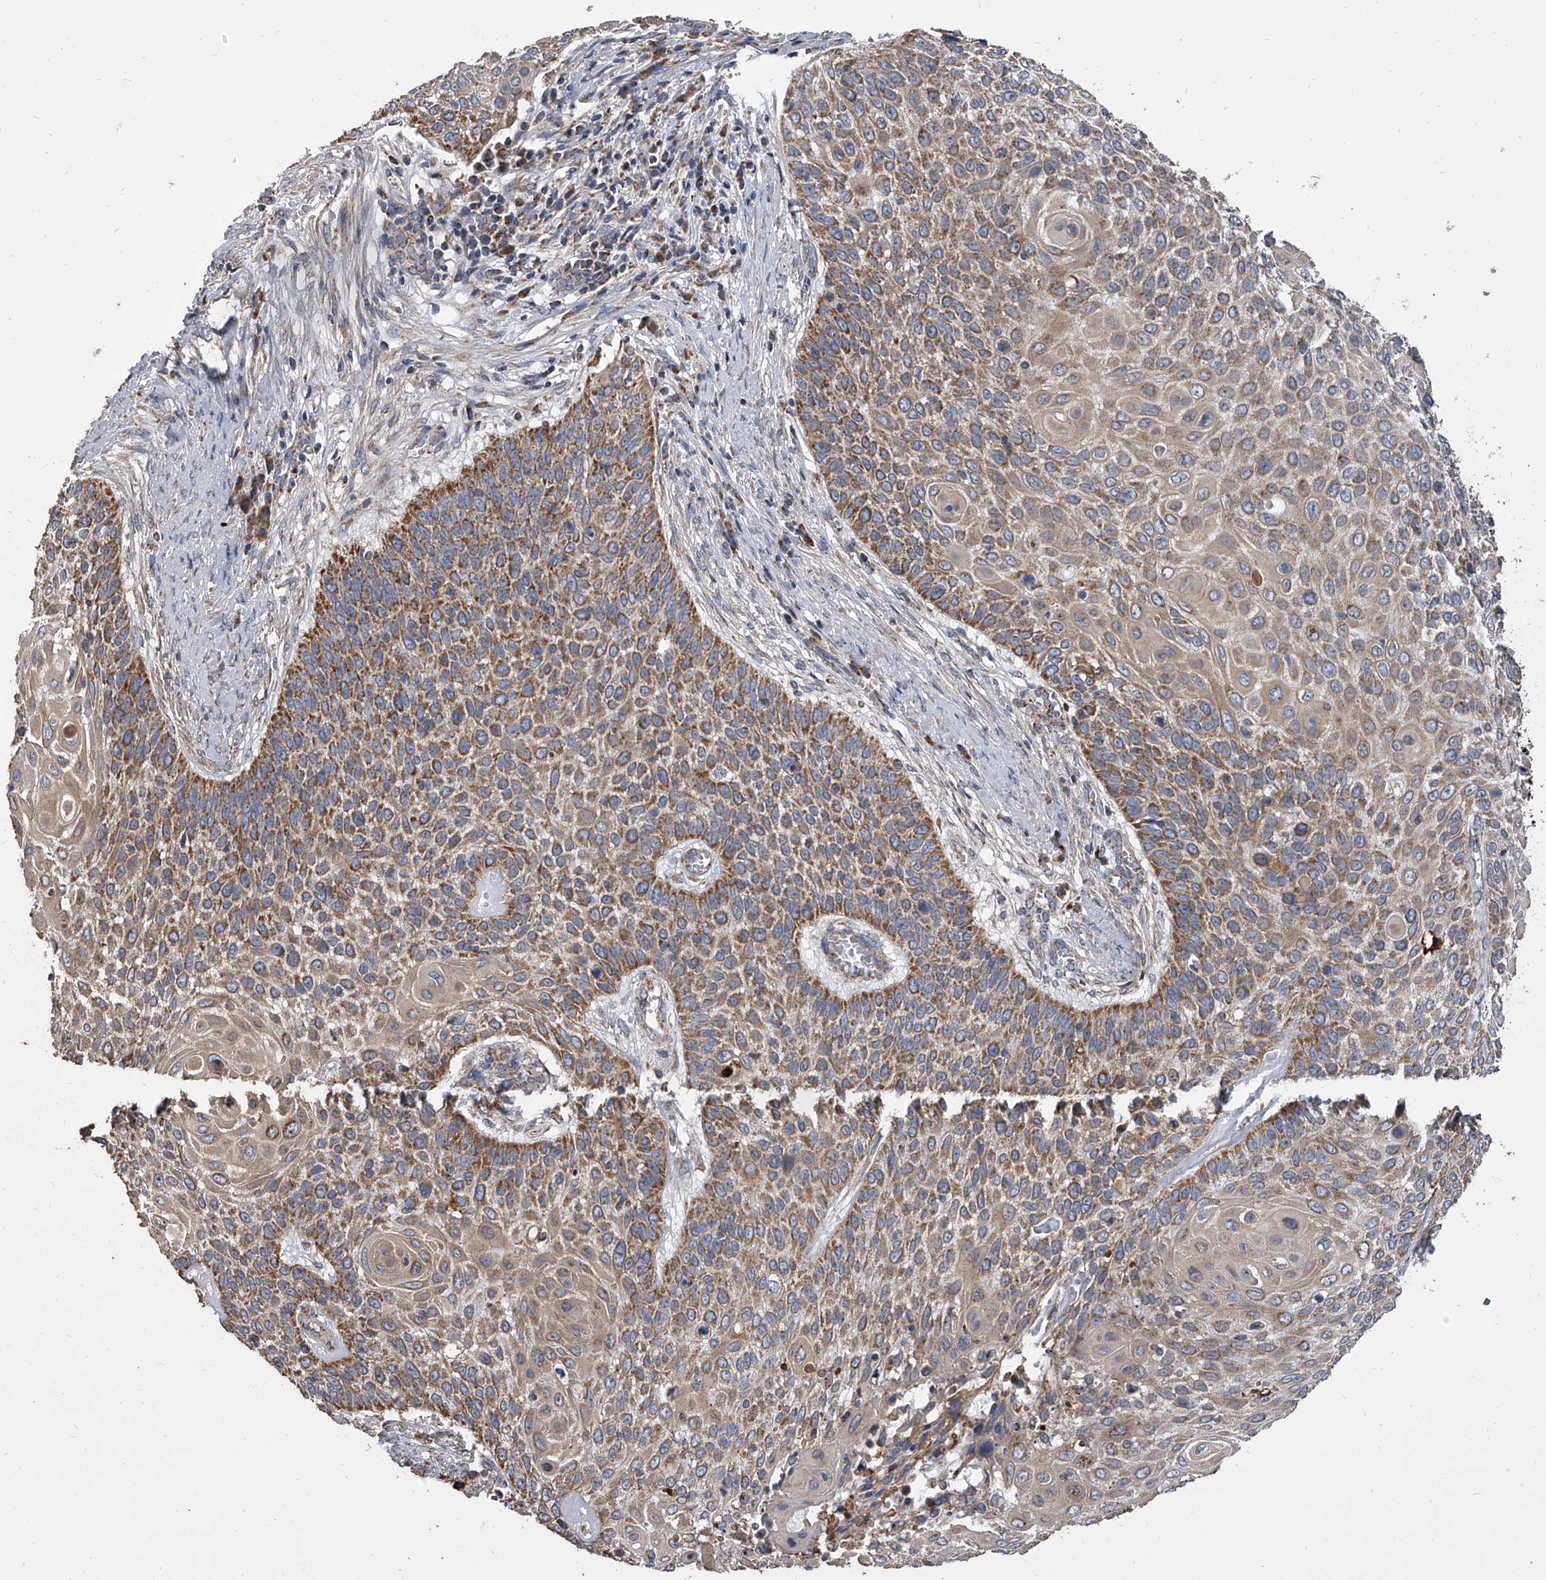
{"staining": {"intensity": "moderate", "quantity": ">75%", "location": "cytoplasmic/membranous"}, "tissue": "cervical cancer", "cell_type": "Tumor cells", "image_type": "cancer", "snomed": [{"axis": "morphology", "description": "Squamous cell carcinoma, NOS"}, {"axis": "topography", "description": "Cervix"}], "caption": "Protein staining of cervical cancer (squamous cell carcinoma) tissue exhibits moderate cytoplasmic/membranous staining in approximately >75% of tumor cells.", "gene": "MRPL28", "patient": {"sex": "female", "age": 39}}